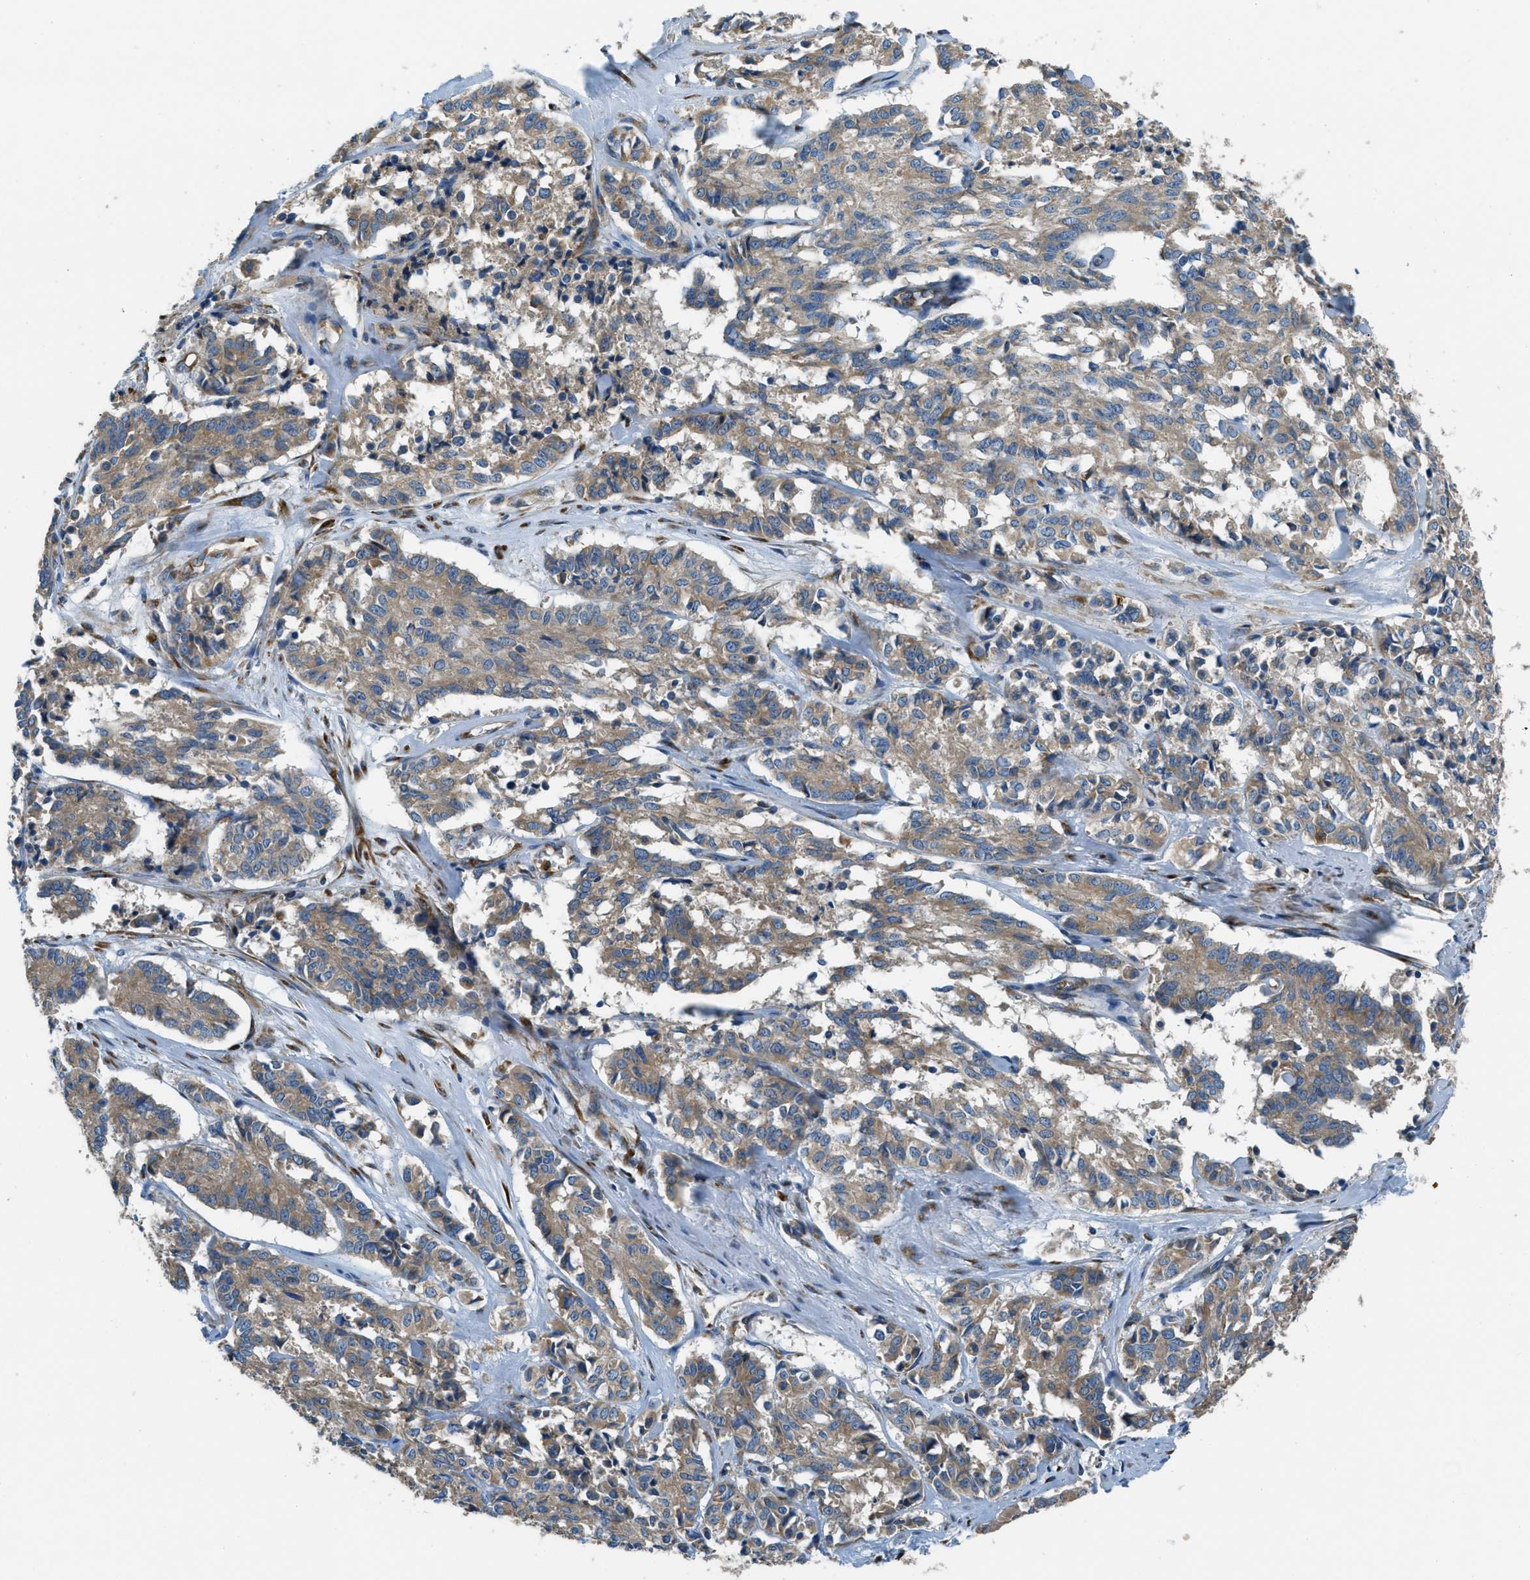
{"staining": {"intensity": "weak", "quantity": ">75%", "location": "cytoplasmic/membranous"}, "tissue": "cervical cancer", "cell_type": "Tumor cells", "image_type": "cancer", "snomed": [{"axis": "morphology", "description": "Squamous cell carcinoma, NOS"}, {"axis": "topography", "description": "Cervix"}], "caption": "A brown stain shows weak cytoplasmic/membranous expression of a protein in human cervical cancer (squamous cell carcinoma) tumor cells.", "gene": "GIMAP8", "patient": {"sex": "female", "age": 35}}